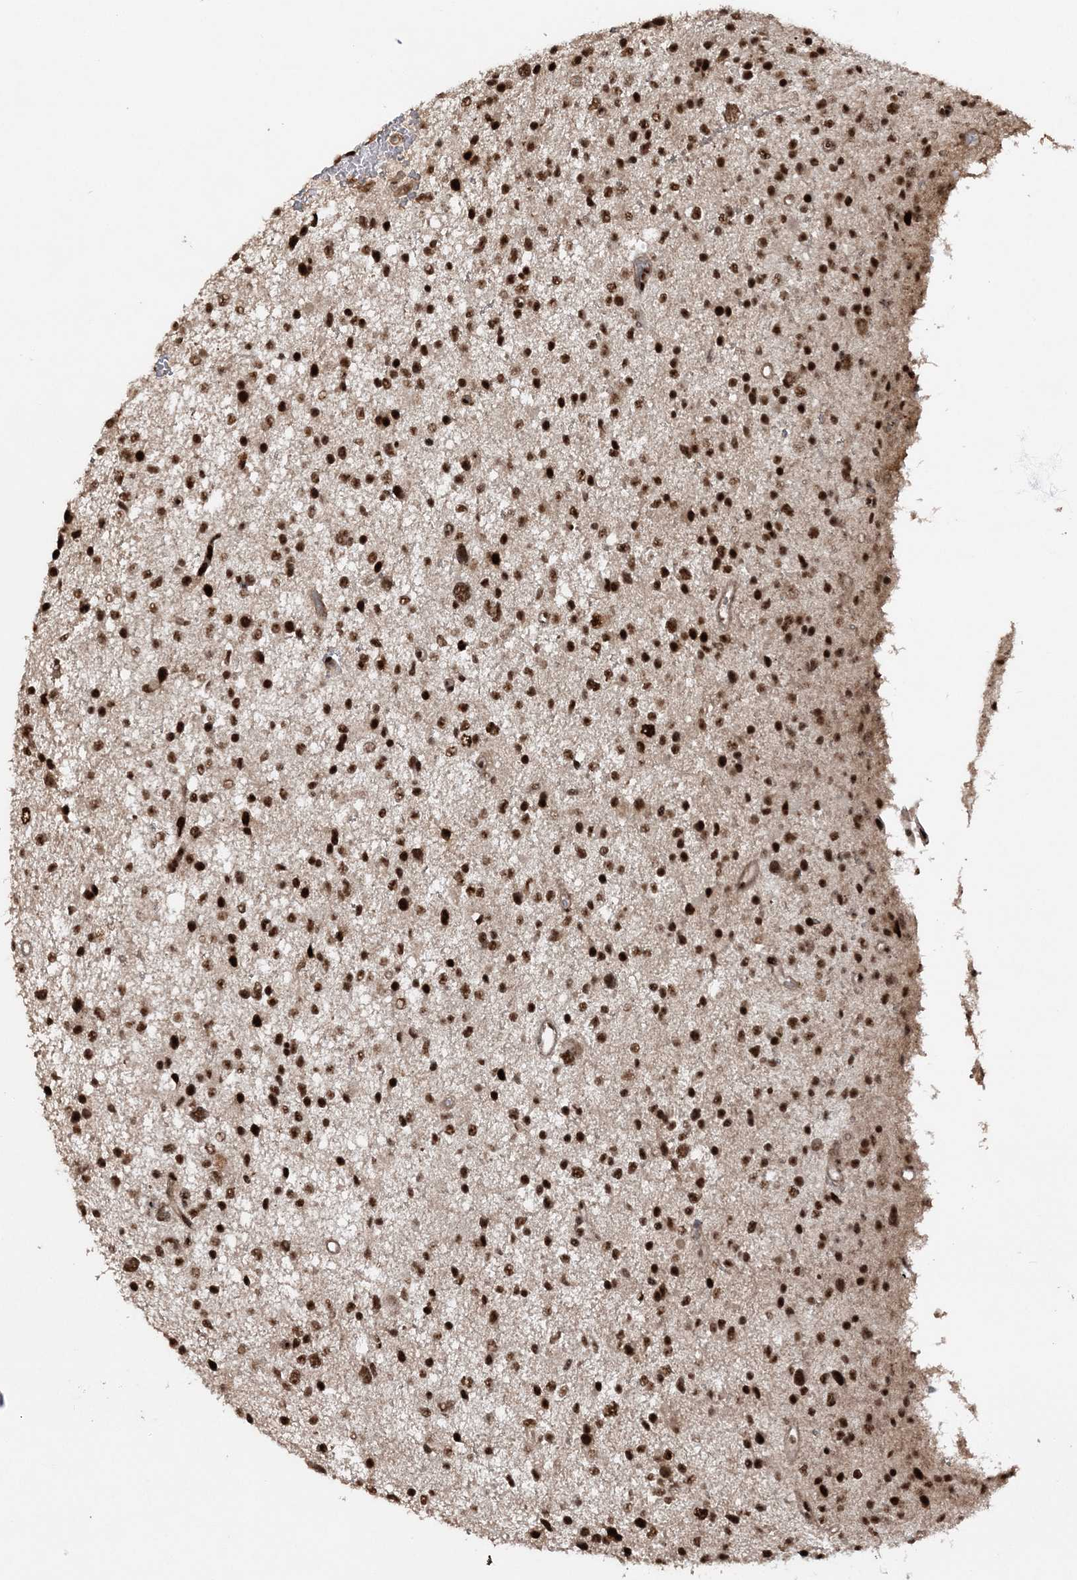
{"staining": {"intensity": "strong", "quantity": ">75%", "location": "nuclear"}, "tissue": "glioma", "cell_type": "Tumor cells", "image_type": "cancer", "snomed": [{"axis": "morphology", "description": "Glioma, malignant, Low grade"}, {"axis": "topography", "description": "Brain"}], "caption": "Immunohistochemical staining of human glioma reveals high levels of strong nuclear staining in about >75% of tumor cells. (brown staining indicates protein expression, while blue staining denotes nuclei).", "gene": "EXOSC8", "patient": {"sex": "female", "age": 37}}